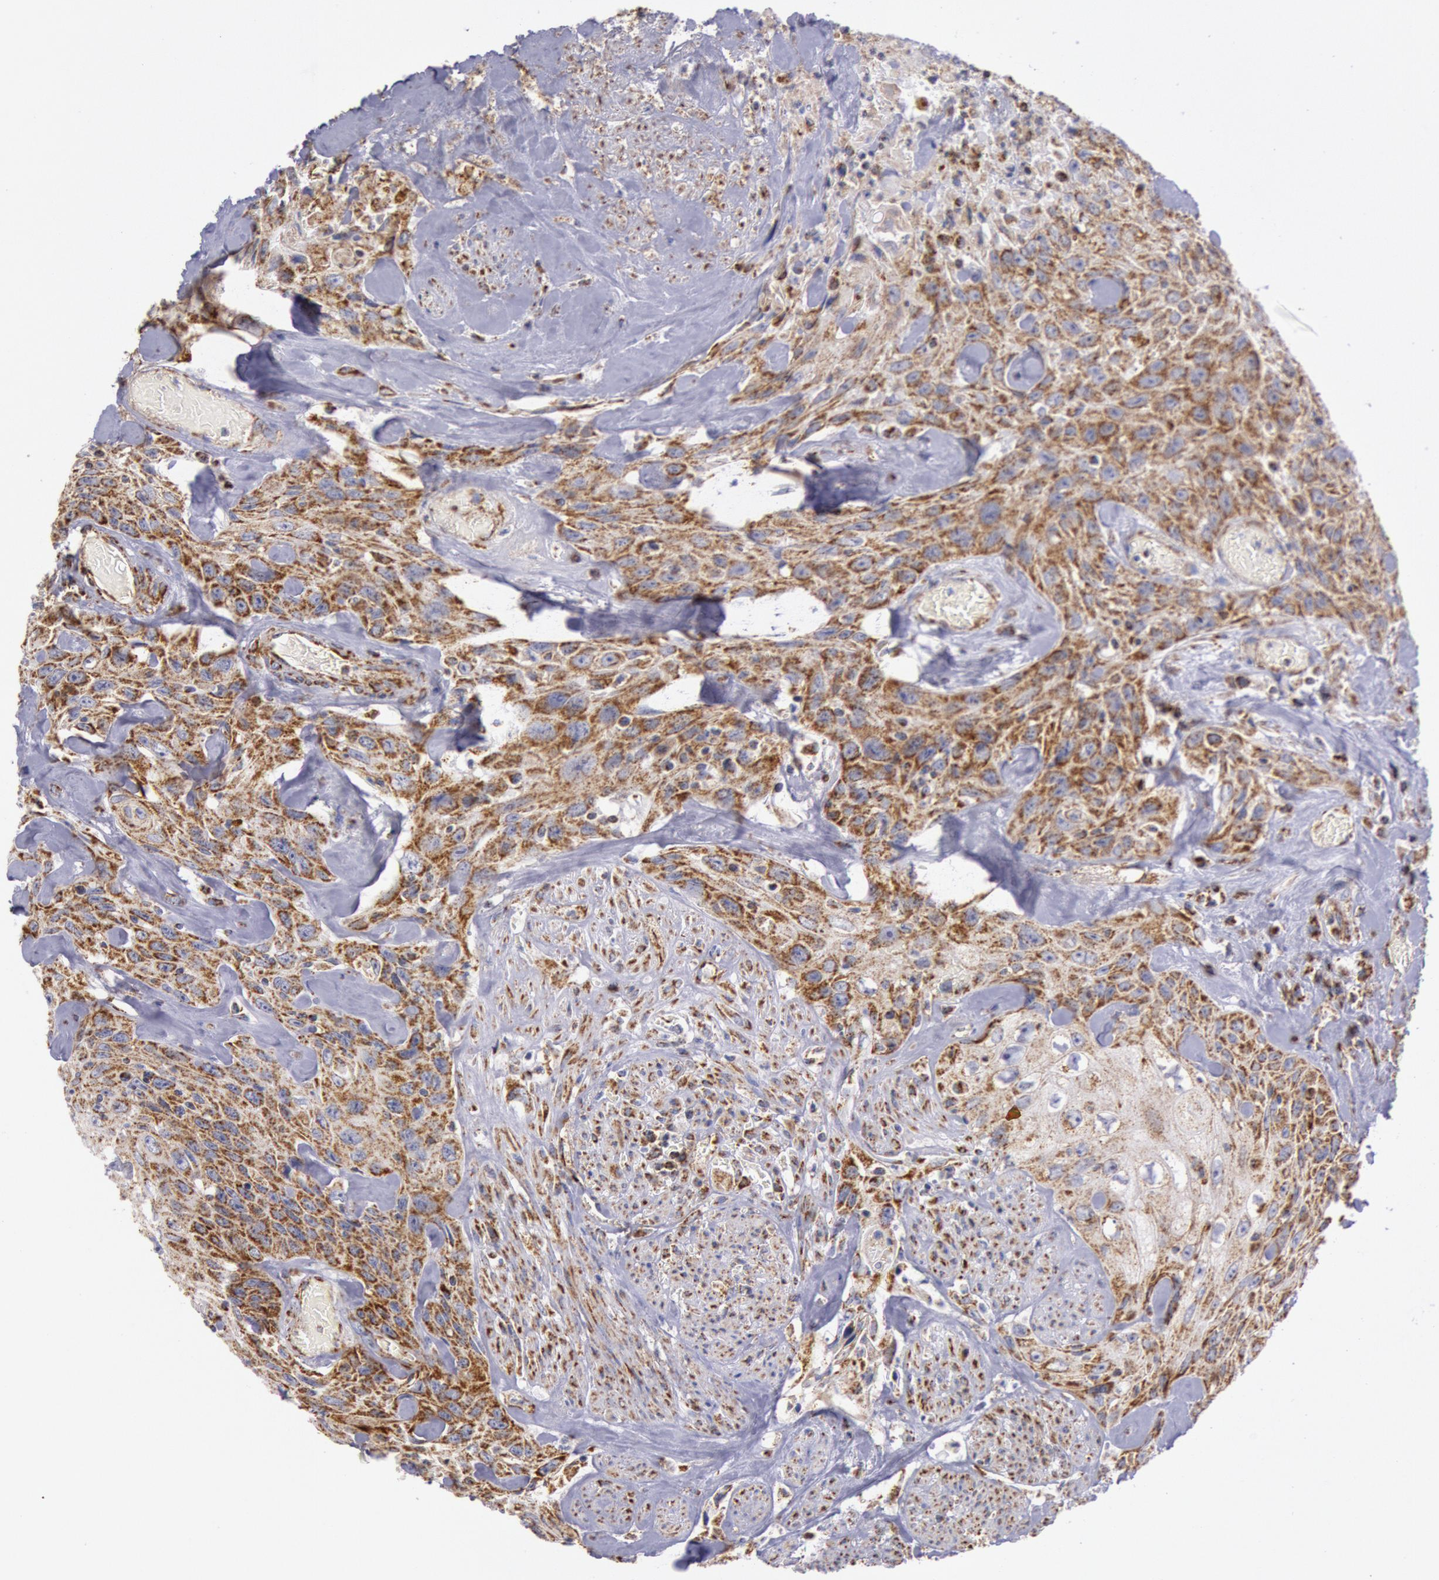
{"staining": {"intensity": "moderate", "quantity": ">75%", "location": "cytoplasmic/membranous"}, "tissue": "urothelial cancer", "cell_type": "Tumor cells", "image_type": "cancer", "snomed": [{"axis": "morphology", "description": "Urothelial carcinoma, High grade"}, {"axis": "topography", "description": "Urinary bladder"}], "caption": "Moderate cytoplasmic/membranous positivity for a protein is seen in approximately >75% of tumor cells of urothelial cancer using IHC.", "gene": "CYC1", "patient": {"sex": "female", "age": 84}}